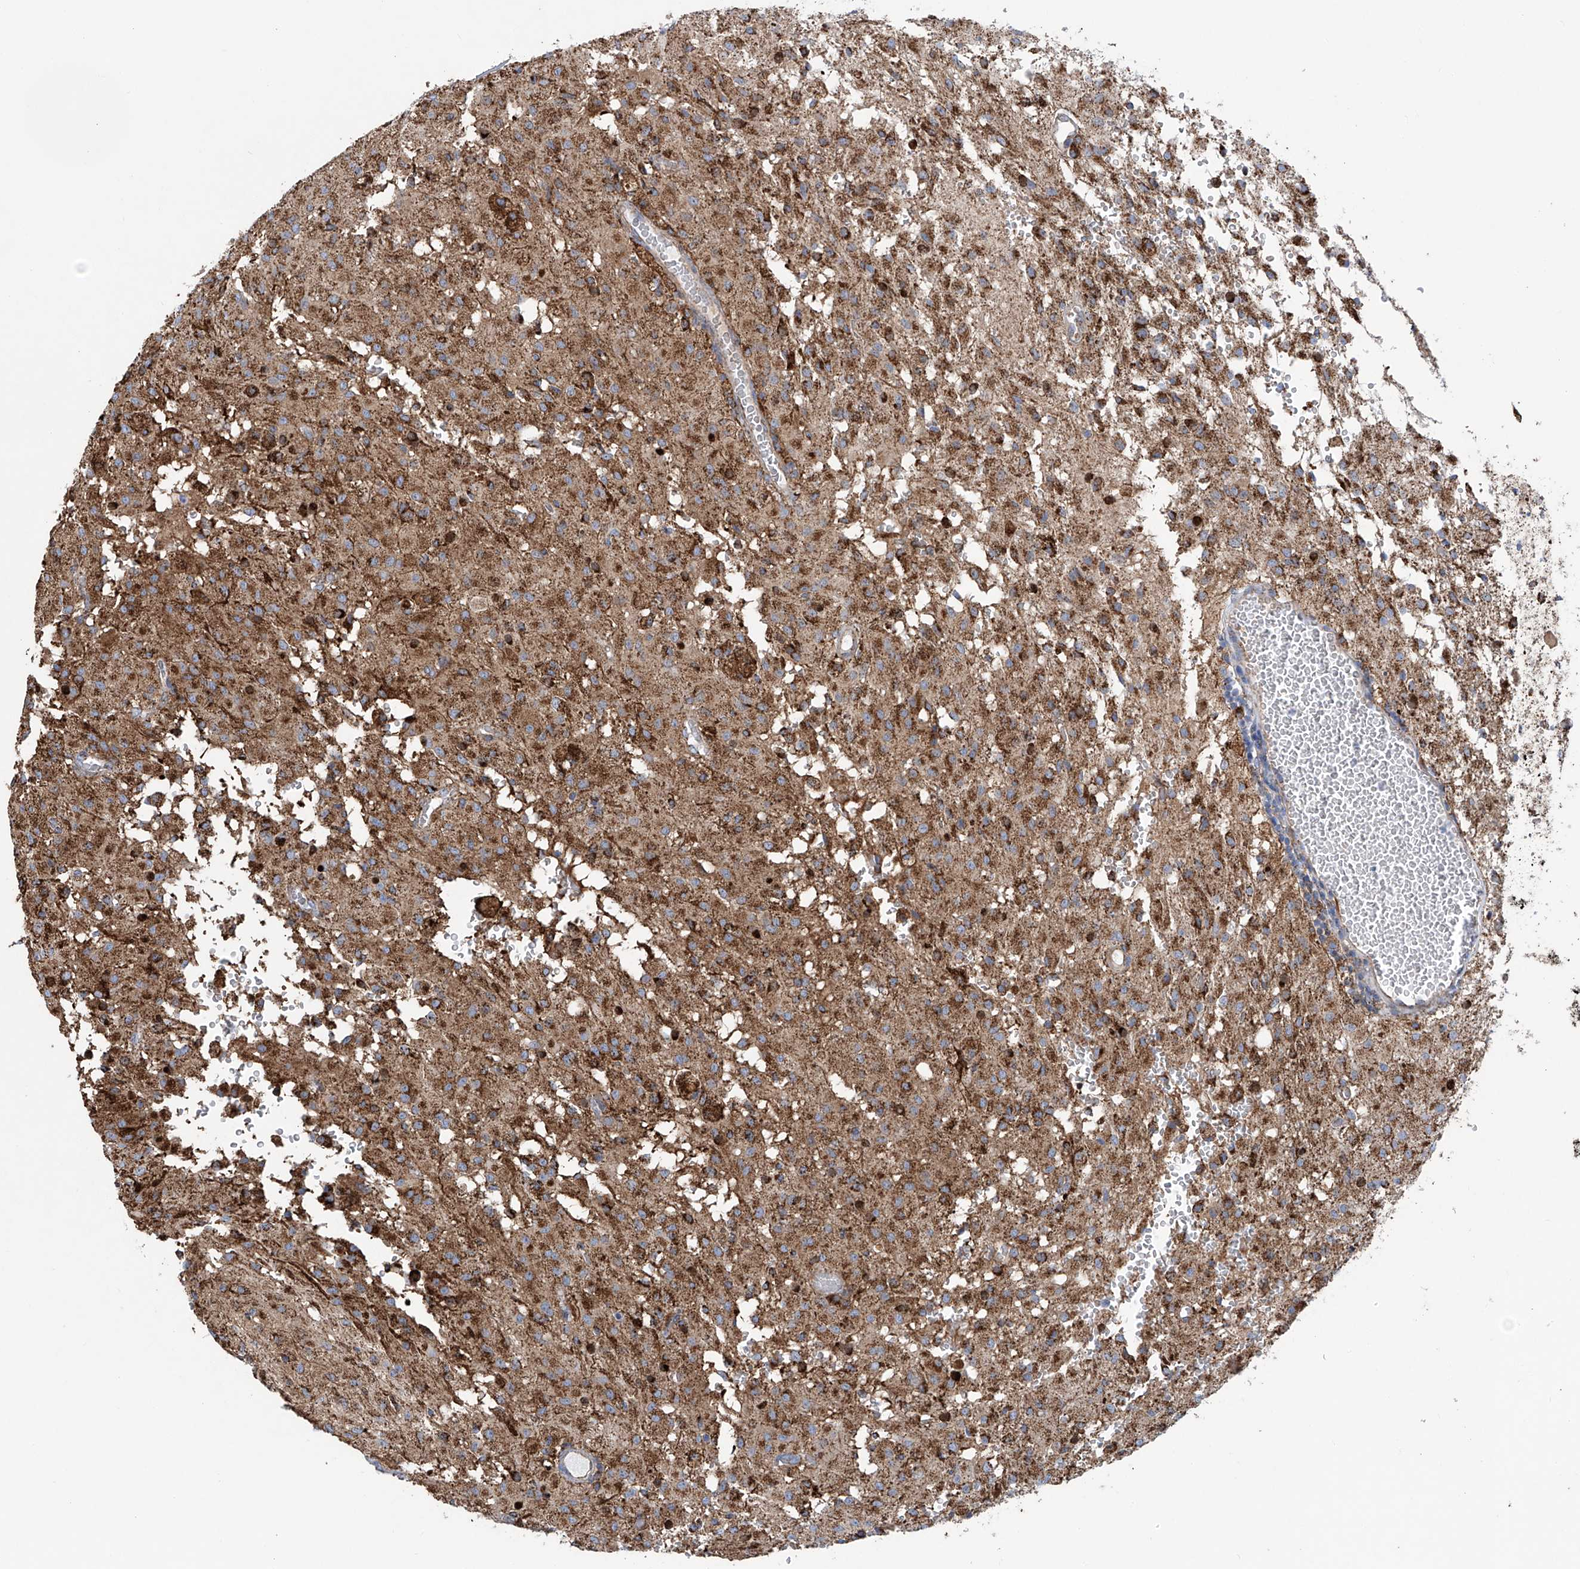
{"staining": {"intensity": "moderate", "quantity": ">75%", "location": "cytoplasmic/membranous"}, "tissue": "glioma", "cell_type": "Tumor cells", "image_type": "cancer", "snomed": [{"axis": "morphology", "description": "Glioma, malignant, High grade"}, {"axis": "topography", "description": "Brain"}], "caption": "High-power microscopy captured an immunohistochemistry (IHC) image of glioma, revealing moderate cytoplasmic/membranous expression in about >75% of tumor cells.", "gene": "ALDH6A1", "patient": {"sex": "female", "age": 59}}